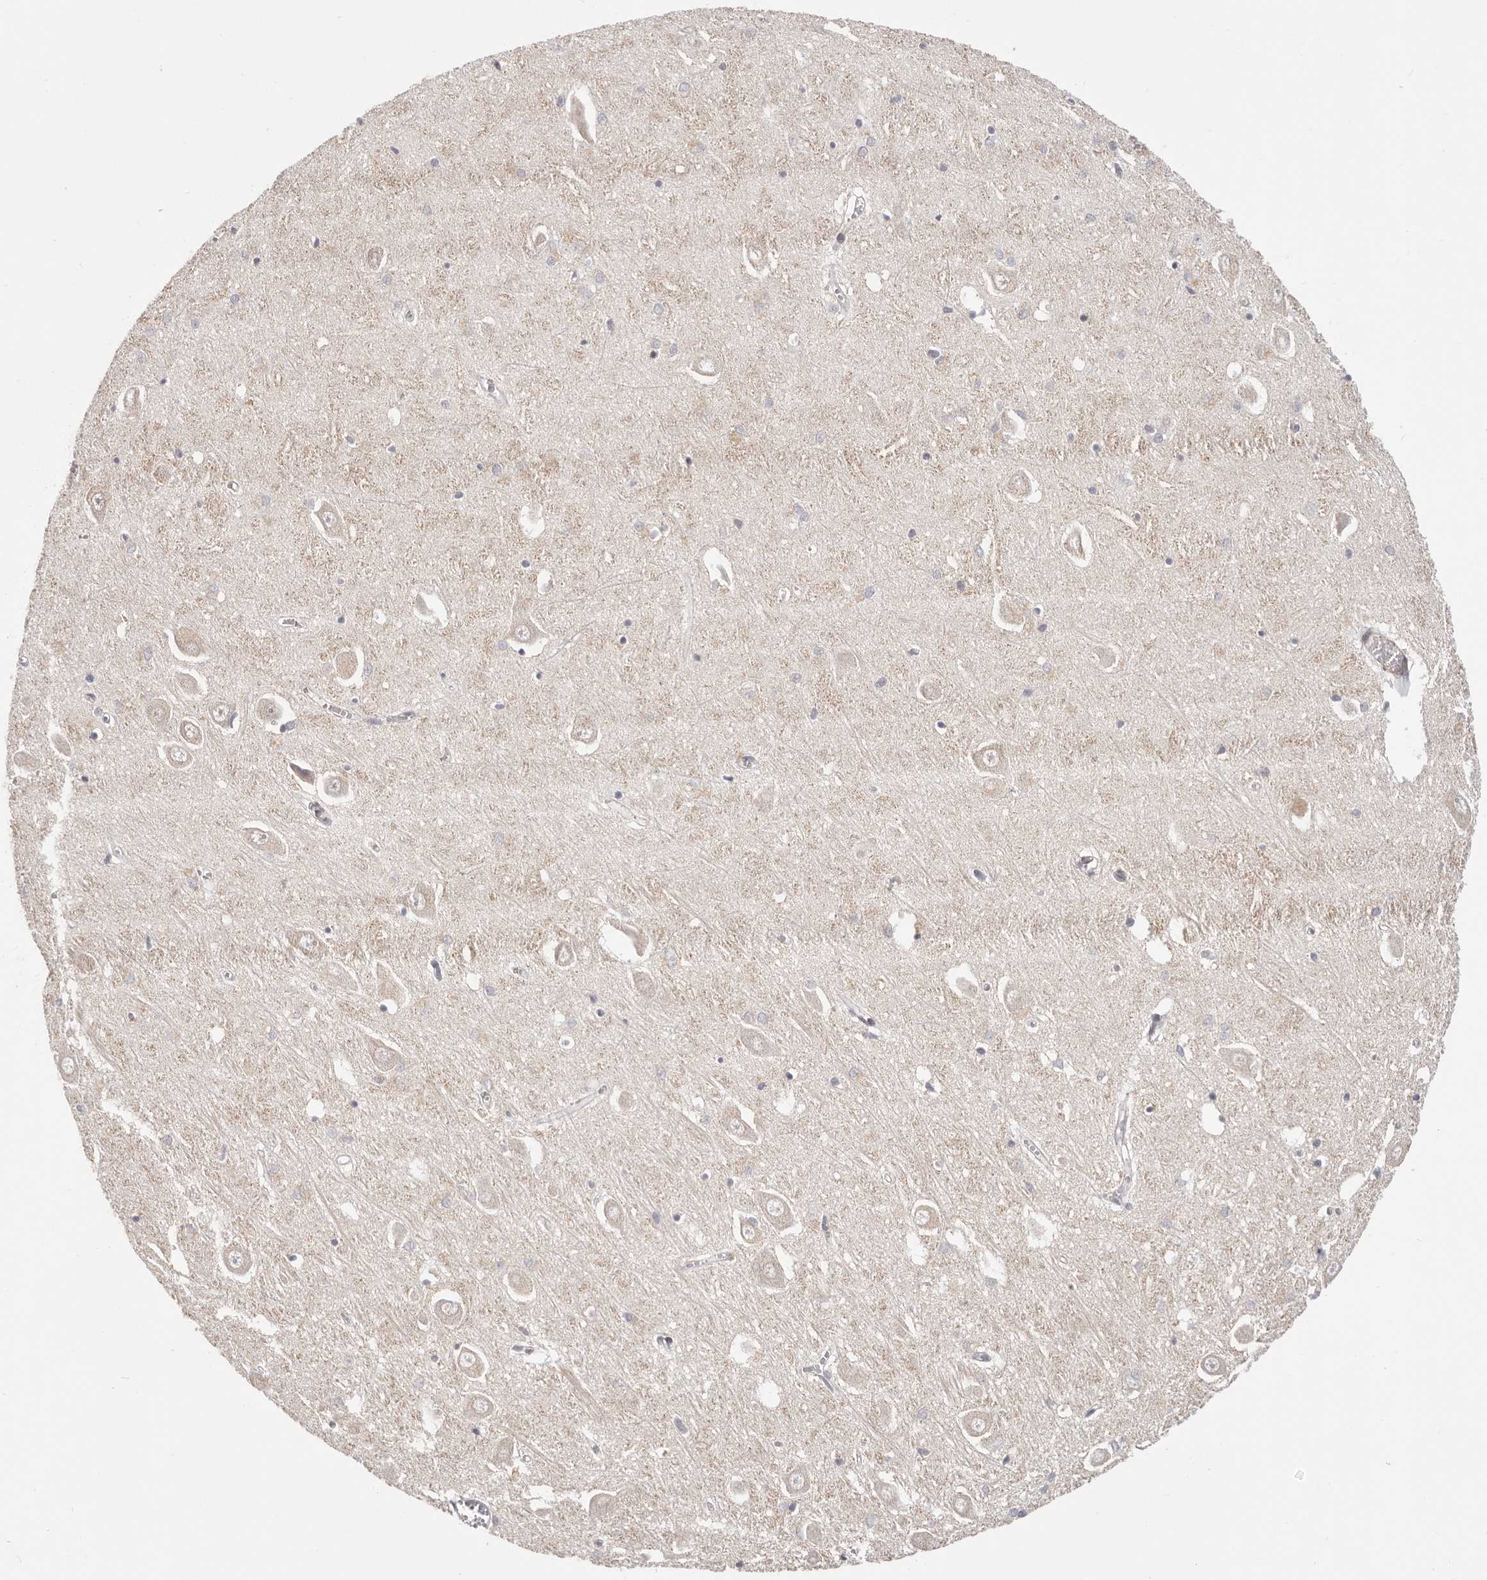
{"staining": {"intensity": "negative", "quantity": "none", "location": "none"}, "tissue": "hippocampus", "cell_type": "Glial cells", "image_type": "normal", "snomed": [{"axis": "morphology", "description": "Normal tissue, NOS"}, {"axis": "topography", "description": "Hippocampus"}], "caption": "Glial cells show no significant expression in normal hippocampus. (Brightfield microscopy of DAB (3,3'-diaminobenzidine) immunohistochemistry (IHC) at high magnification).", "gene": "KCMF1", "patient": {"sex": "male", "age": 70}}